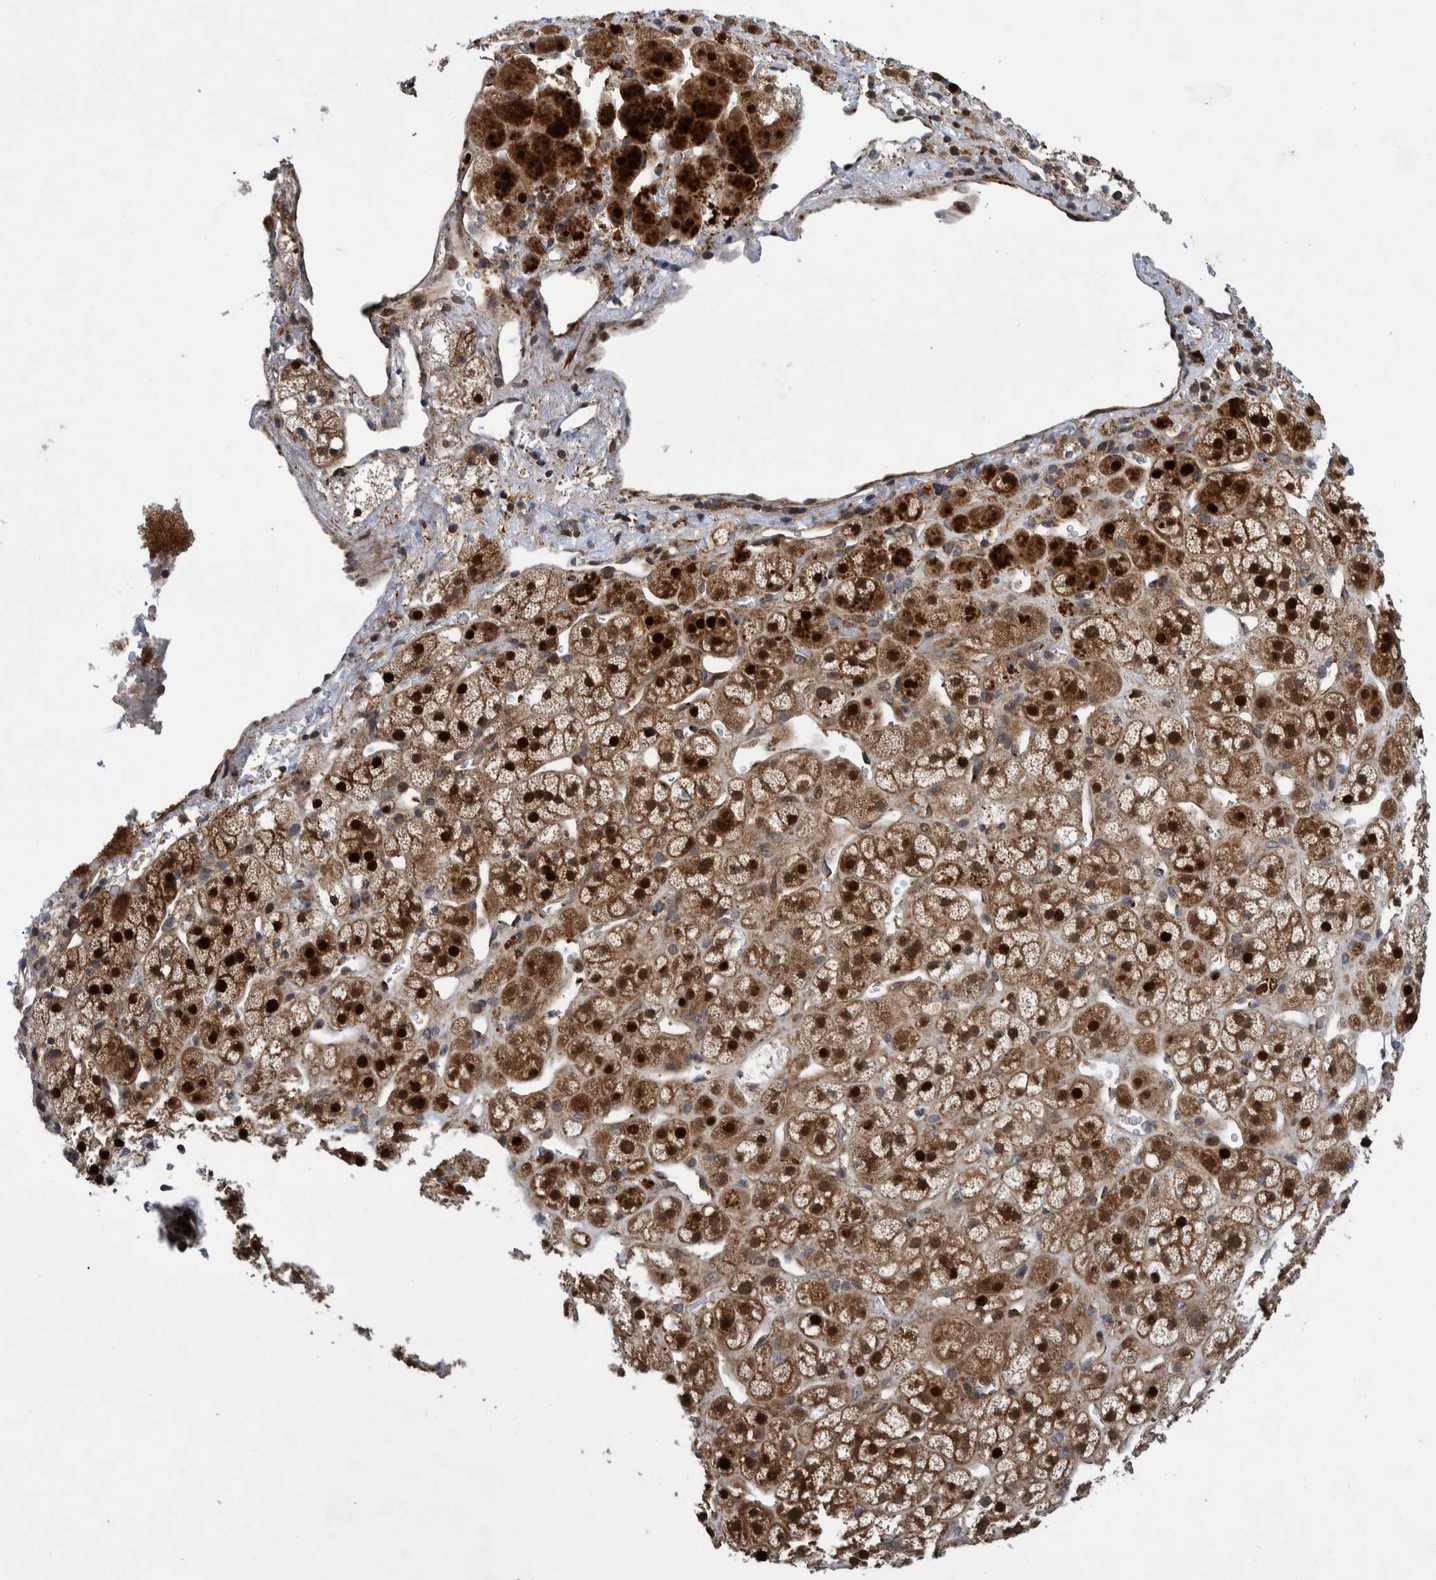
{"staining": {"intensity": "strong", "quantity": ">75%", "location": "cytoplasmic/membranous,nuclear"}, "tissue": "adrenal gland", "cell_type": "Glandular cells", "image_type": "normal", "snomed": [{"axis": "morphology", "description": "Normal tissue, NOS"}, {"axis": "topography", "description": "Adrenal gland"}], "caption": "Immunohistochemistry (IHC) photomicrograph of unremarkable adrenal gland: human adrenal gland stained using IHC shows high levels of strong protein expression localized specifically in the cytoplasmic/membranous,nuclear of glandular cells, appearing as a cytoplasmic/membranous,nuclear brown color.", "gene": "GRPEL2", "patient": {"sex": "male", "age": 56}}